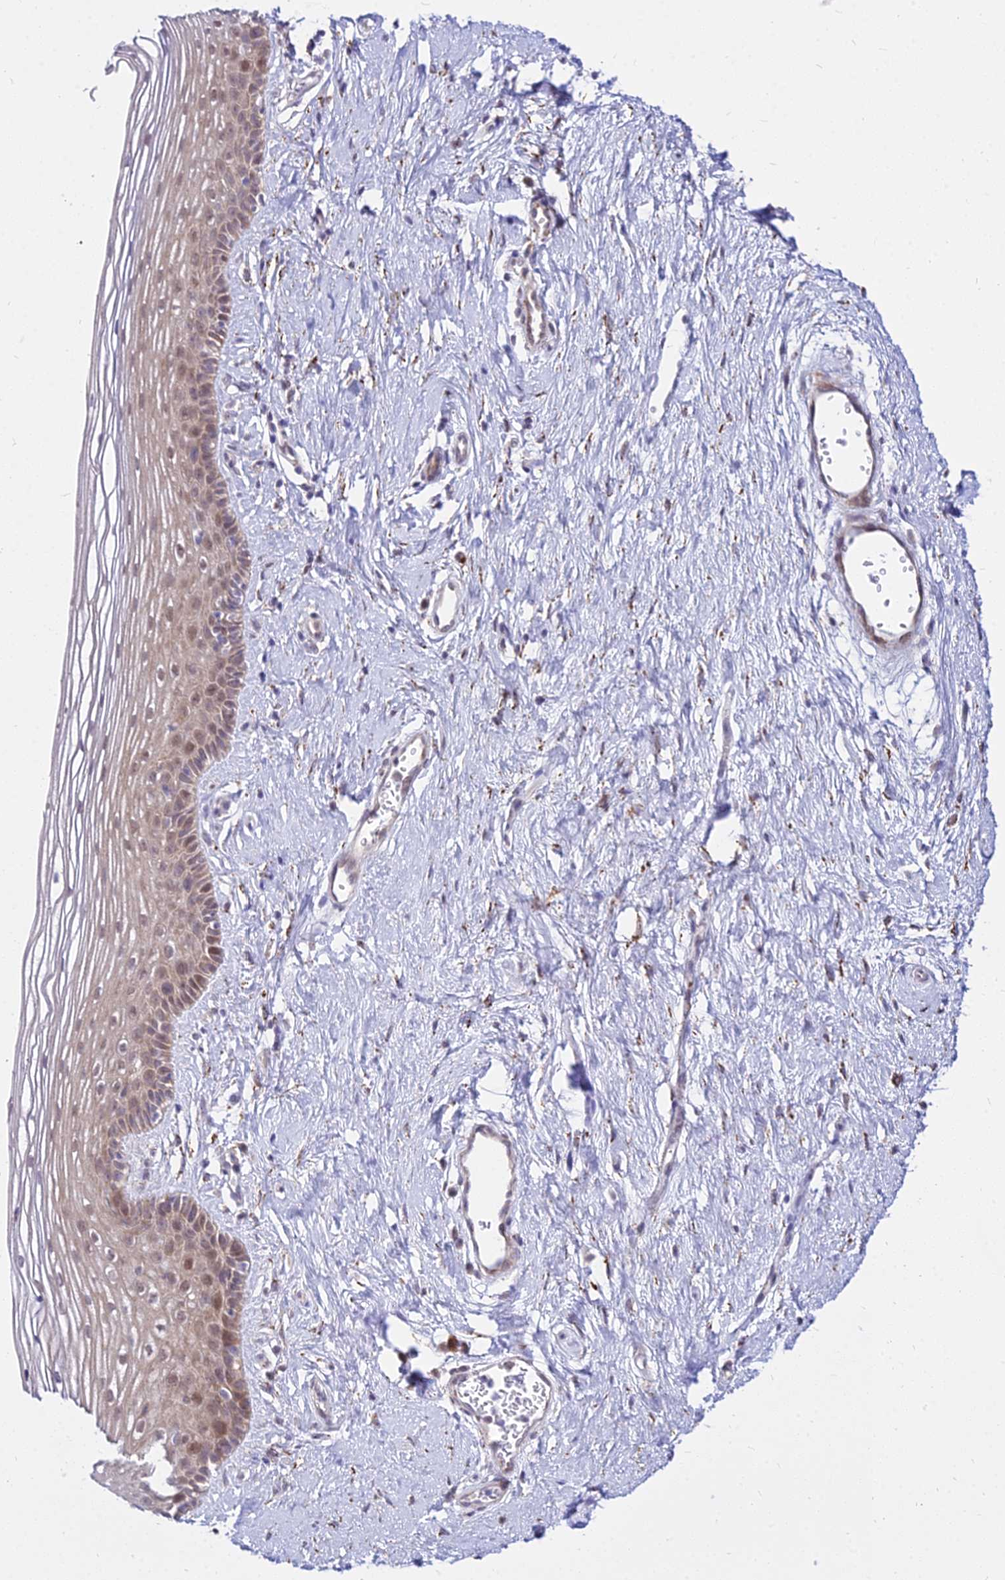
{"staining": {"intensity": "weak", "quantity": "25%-75%", "location": "cytoplasmic/membranous,nuclear"}, "tissue": "vagina", "cell_type": "Squamous epithelial cells", "image_type": "normal", "snomed": [{"axis": "morphology", "description": "Normal tissue, NOS"}, {"axis": "topography", "description": "Vagina"}], "caption": "IHC histopathology image of unremarkable human vagina stained for a protein (brown), which shows low levels of weak cytoplasmic/membranous,nuclear staining in about 25%-75% of squamous epithelial cells.", "gene": "C6orf163", "patient": {"sex": "female", "age": 46}}